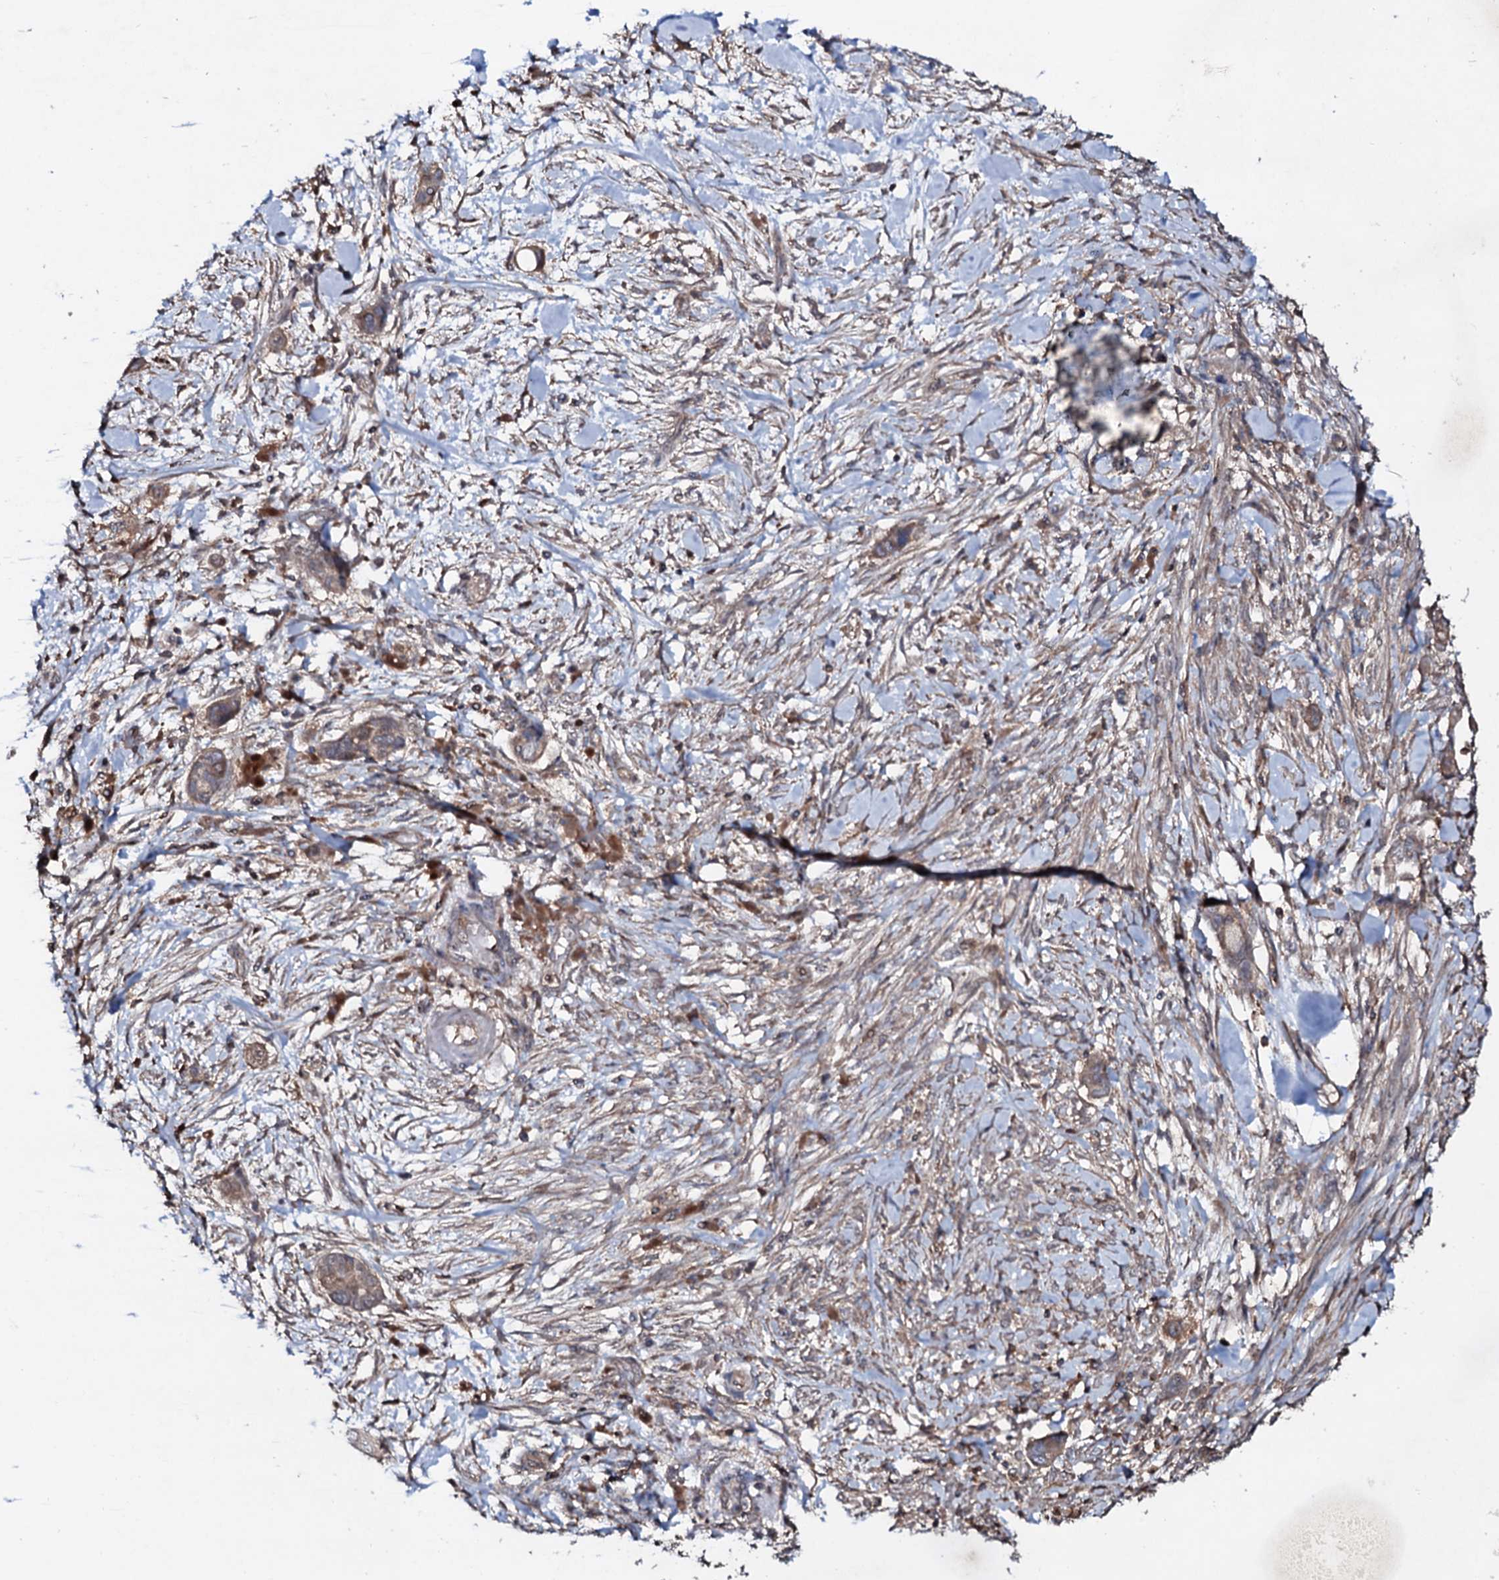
{"staining": {"intensity": "weak", "quantity": ">75%", "location": "cytoplasmic/membranous"}, "tissue": "pancreatic cancer", "cell_type": "Tumor cells", "image_type": "cancer", "snomed": [{"axis": "morphology", "description": "Adenocarcinoma, NOS"}, {"axis": "topography", "description": "Pancreas"}], "caption": "About >75% of tumor cells in human pancreatic adenocarcinoma reveal weak cytoplasmic/membranous protein expression as visualized by brown immunohistochemical staining.", "gene": "COG6", "patient": {"sex": "male", "age": 68}}